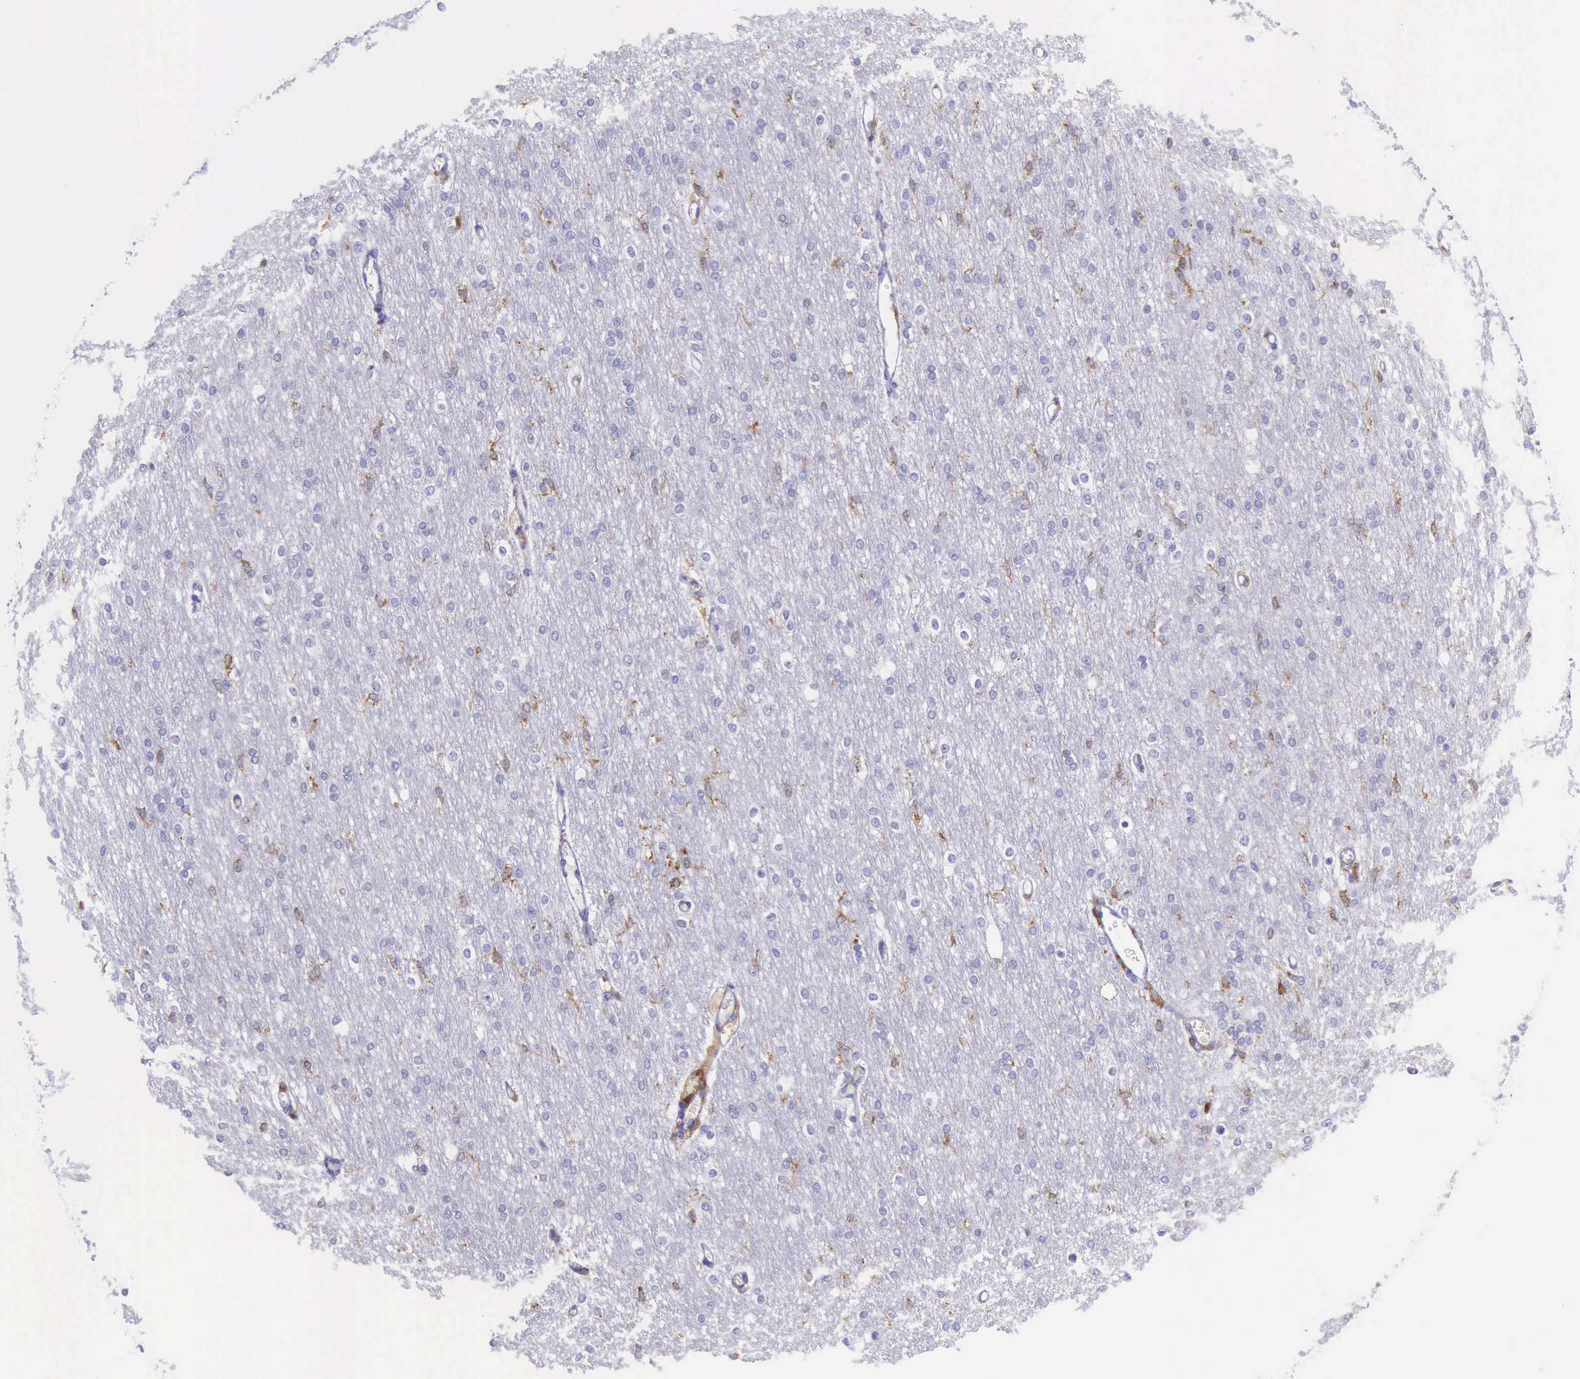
{"staining": {"intensity": "negative", "quantity": "none", "location": "none"}, "tissue": "cerebral cortex", "cell_type": "Endothelial cells", "image_type": "normal", "snomed": [{"axis": "morphology", "description": "Normal tissue, NOS"}, {"axis": "morphology", "description": "Inflammation, NOS"}, {"axis": "topography", "description": "Cerebral cortex"}], "caption": "This micrograph is of normal cerebral cortex stained with immunohistochemistry to label a protein in brown with the nuclei are counter-stained blue. There is no expression in endothelial cells.", "gene": "BTK", "patient": {"sex": "male", "age": 6}}